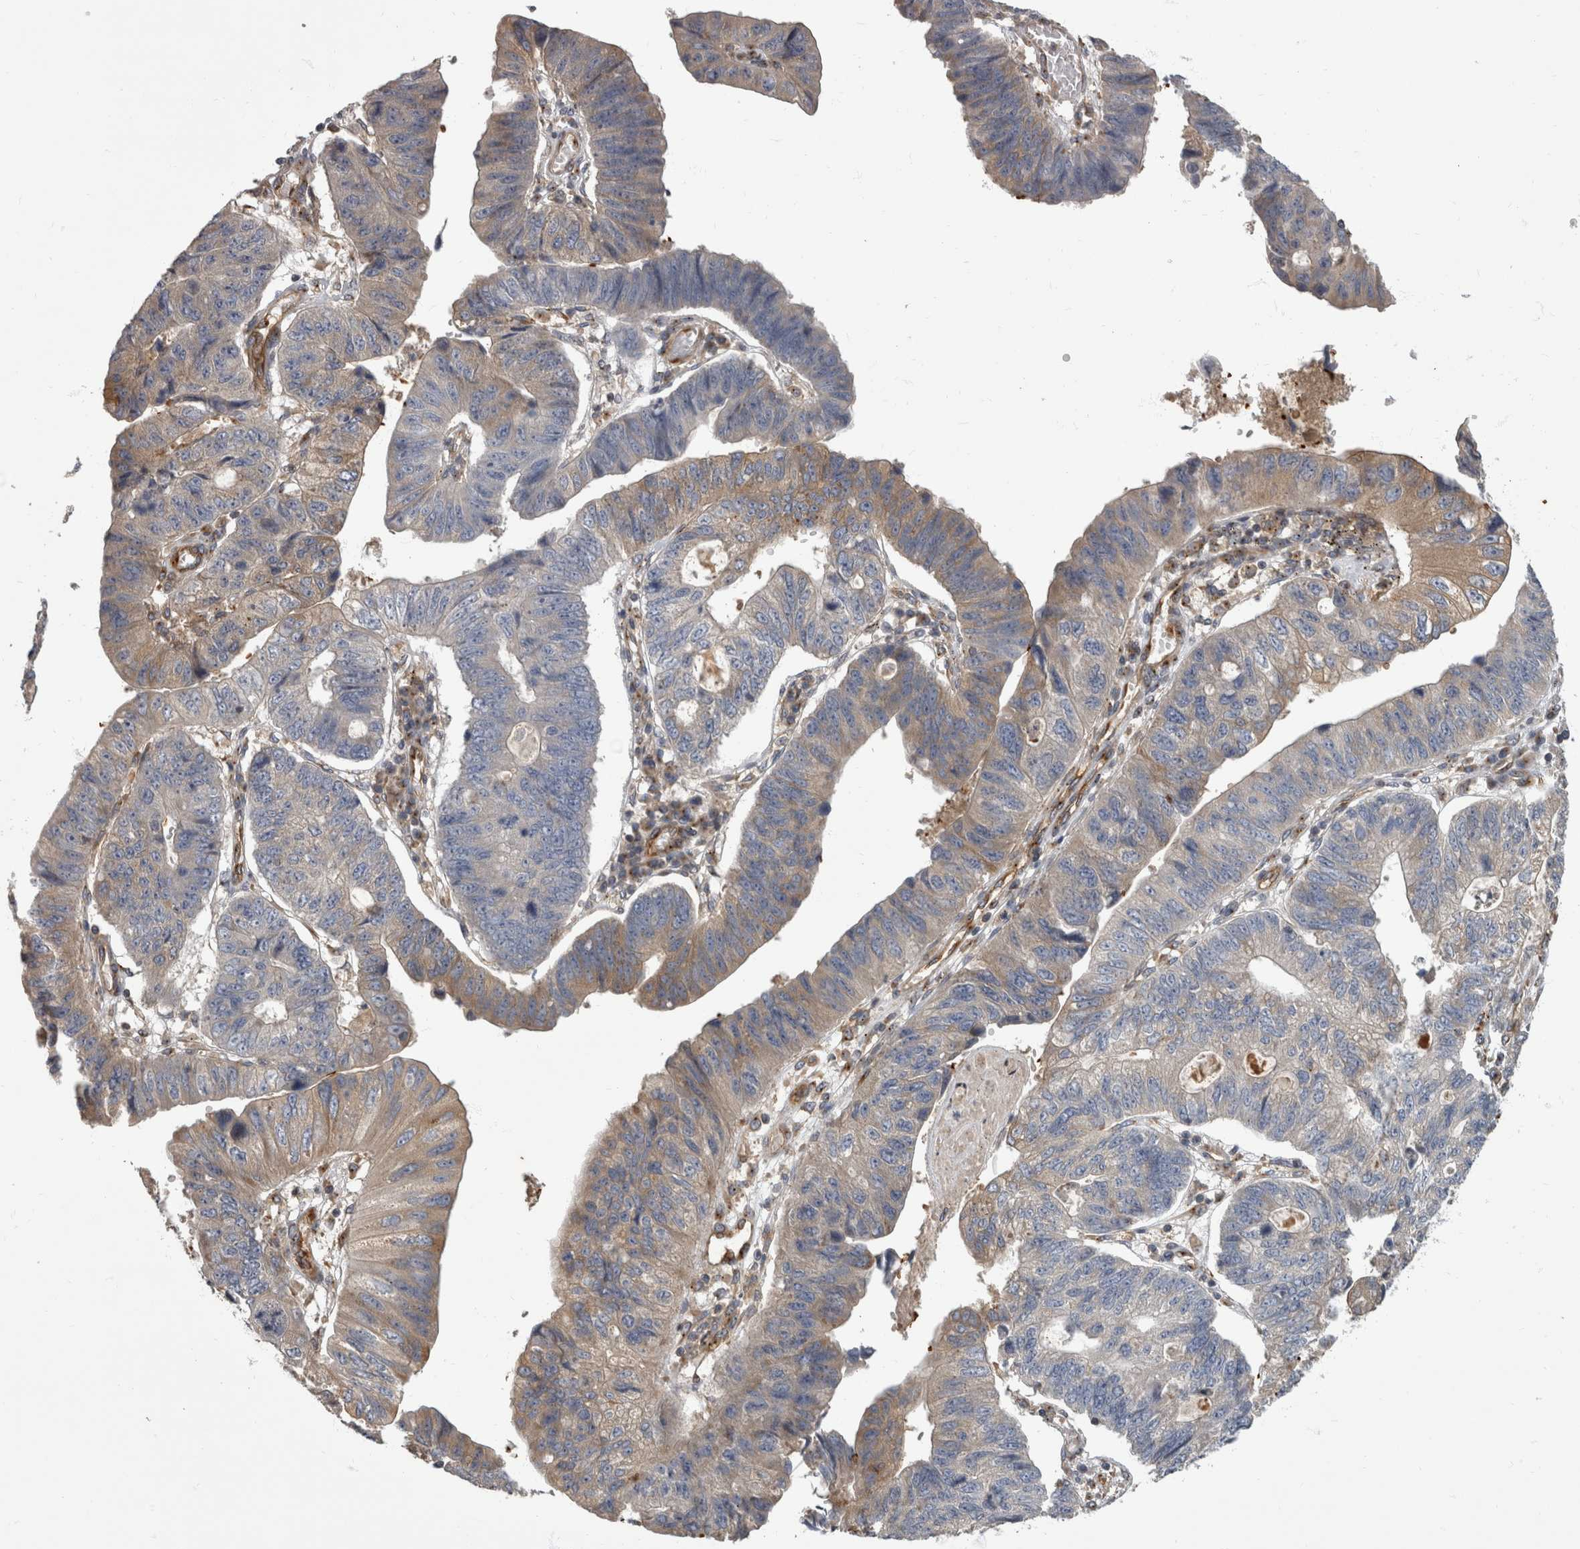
{"staining": {"intensity": "weak", "quantity": "<25%", "location": "cytoplasmic/membranous"}, "tissue": "stomach cancer", "cell_type": "Tumor cells", "image_type": "cancer", "snomed": [{"axis": "morphology", "description": "Adenocarcinoma, NOS"}, {"axis": "topography", "description": "Stomach"}], "caption": "Tumor cells show no significant protein staining in adenocarcinoma (stomach).", "gene": "HOOK3", "patient": {"sex": "male", "age": 59}}